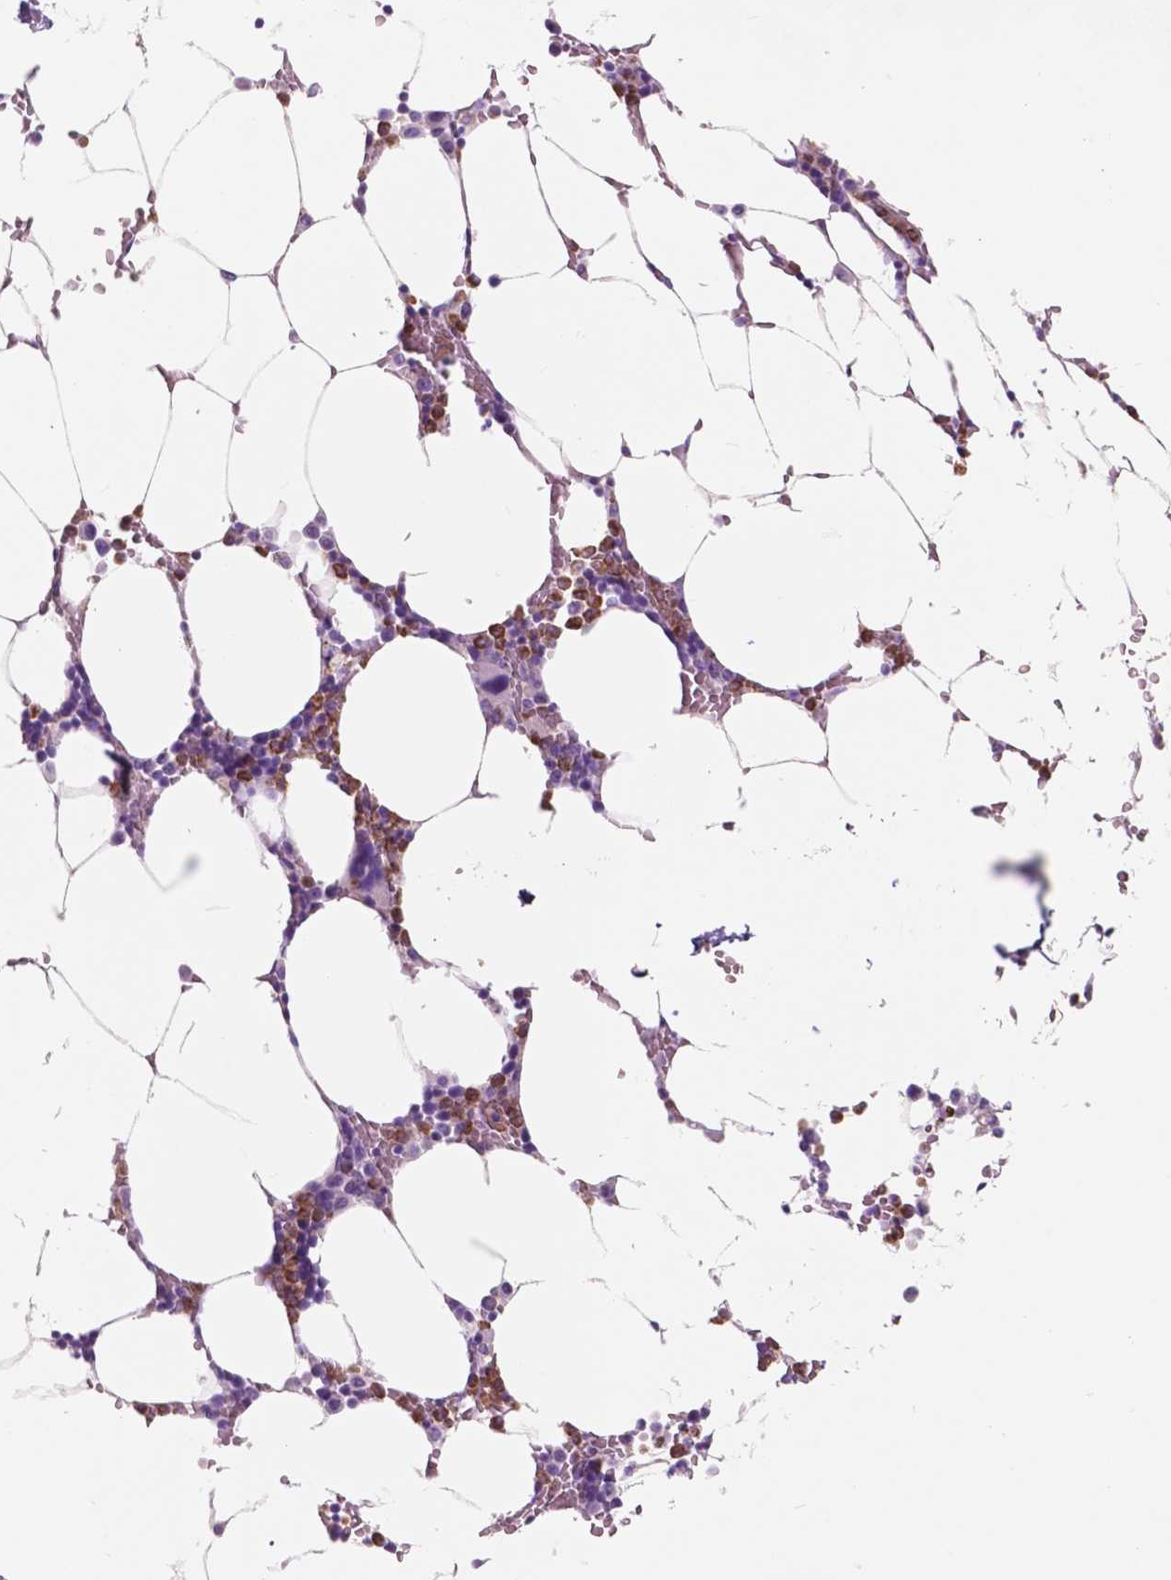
{"staining": {"intensity": "moderate", "quantity": "25%-75%", "location": "cytoplasmic/membranous"}, "tissue": "bone marrow", "cell_type": "Hematopoietic cells", "image_type": "normal", "snomed": [{"axis": "morphology", "description": "Normal tissue, NOS"}, {"axis": "topography", "description": "Bone marrow"}], "caption": "Bone marrow stained with DAB immunohistochemistry shows medium levels of moderate cytoplasmic/membranous positivity in about 25%-75% of hematopoietic cells.", "gene": "CUZD1", "patient": {"sex": "female", "age": 52}}